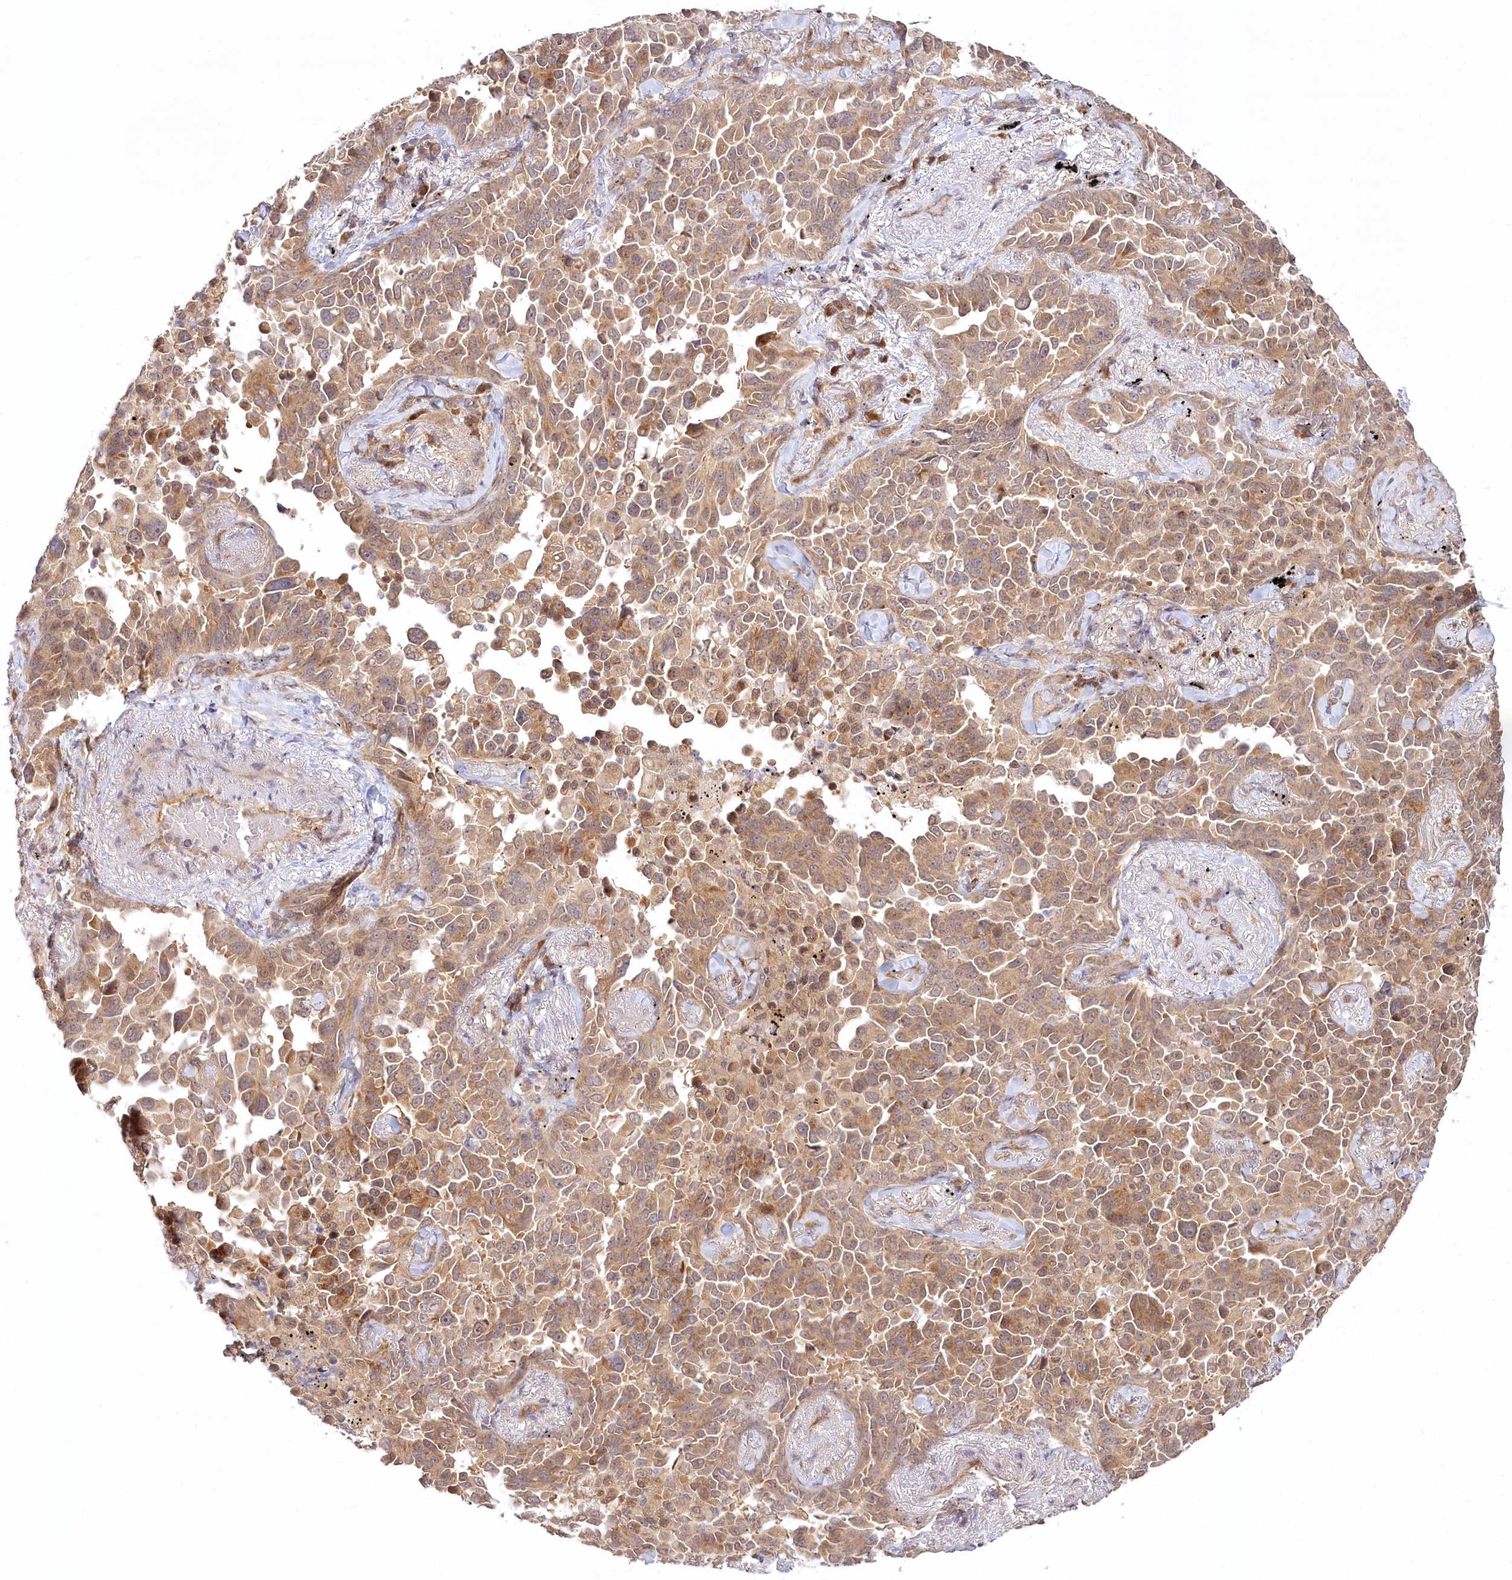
{"staining": {"intensity": "moderate", "quantity": ">75%", "location": "cytoplasmic/membranous"}, "tissue": "lung cancer", "cell_type": "Tumor cells", "image_type": "cancer", "snomed": [{"axis": "morphology", "description": "Adenocarcinoma, NOS"}, {"axis": "topography", "description": "Lung"}], "caption": "Protein staining of lung cancer tissue shows moderate cytoplasmic/membranous expression in about >75% of tumor cells.", "gene": "CEP70", "patient": {"sex": "female", "age": 67}}